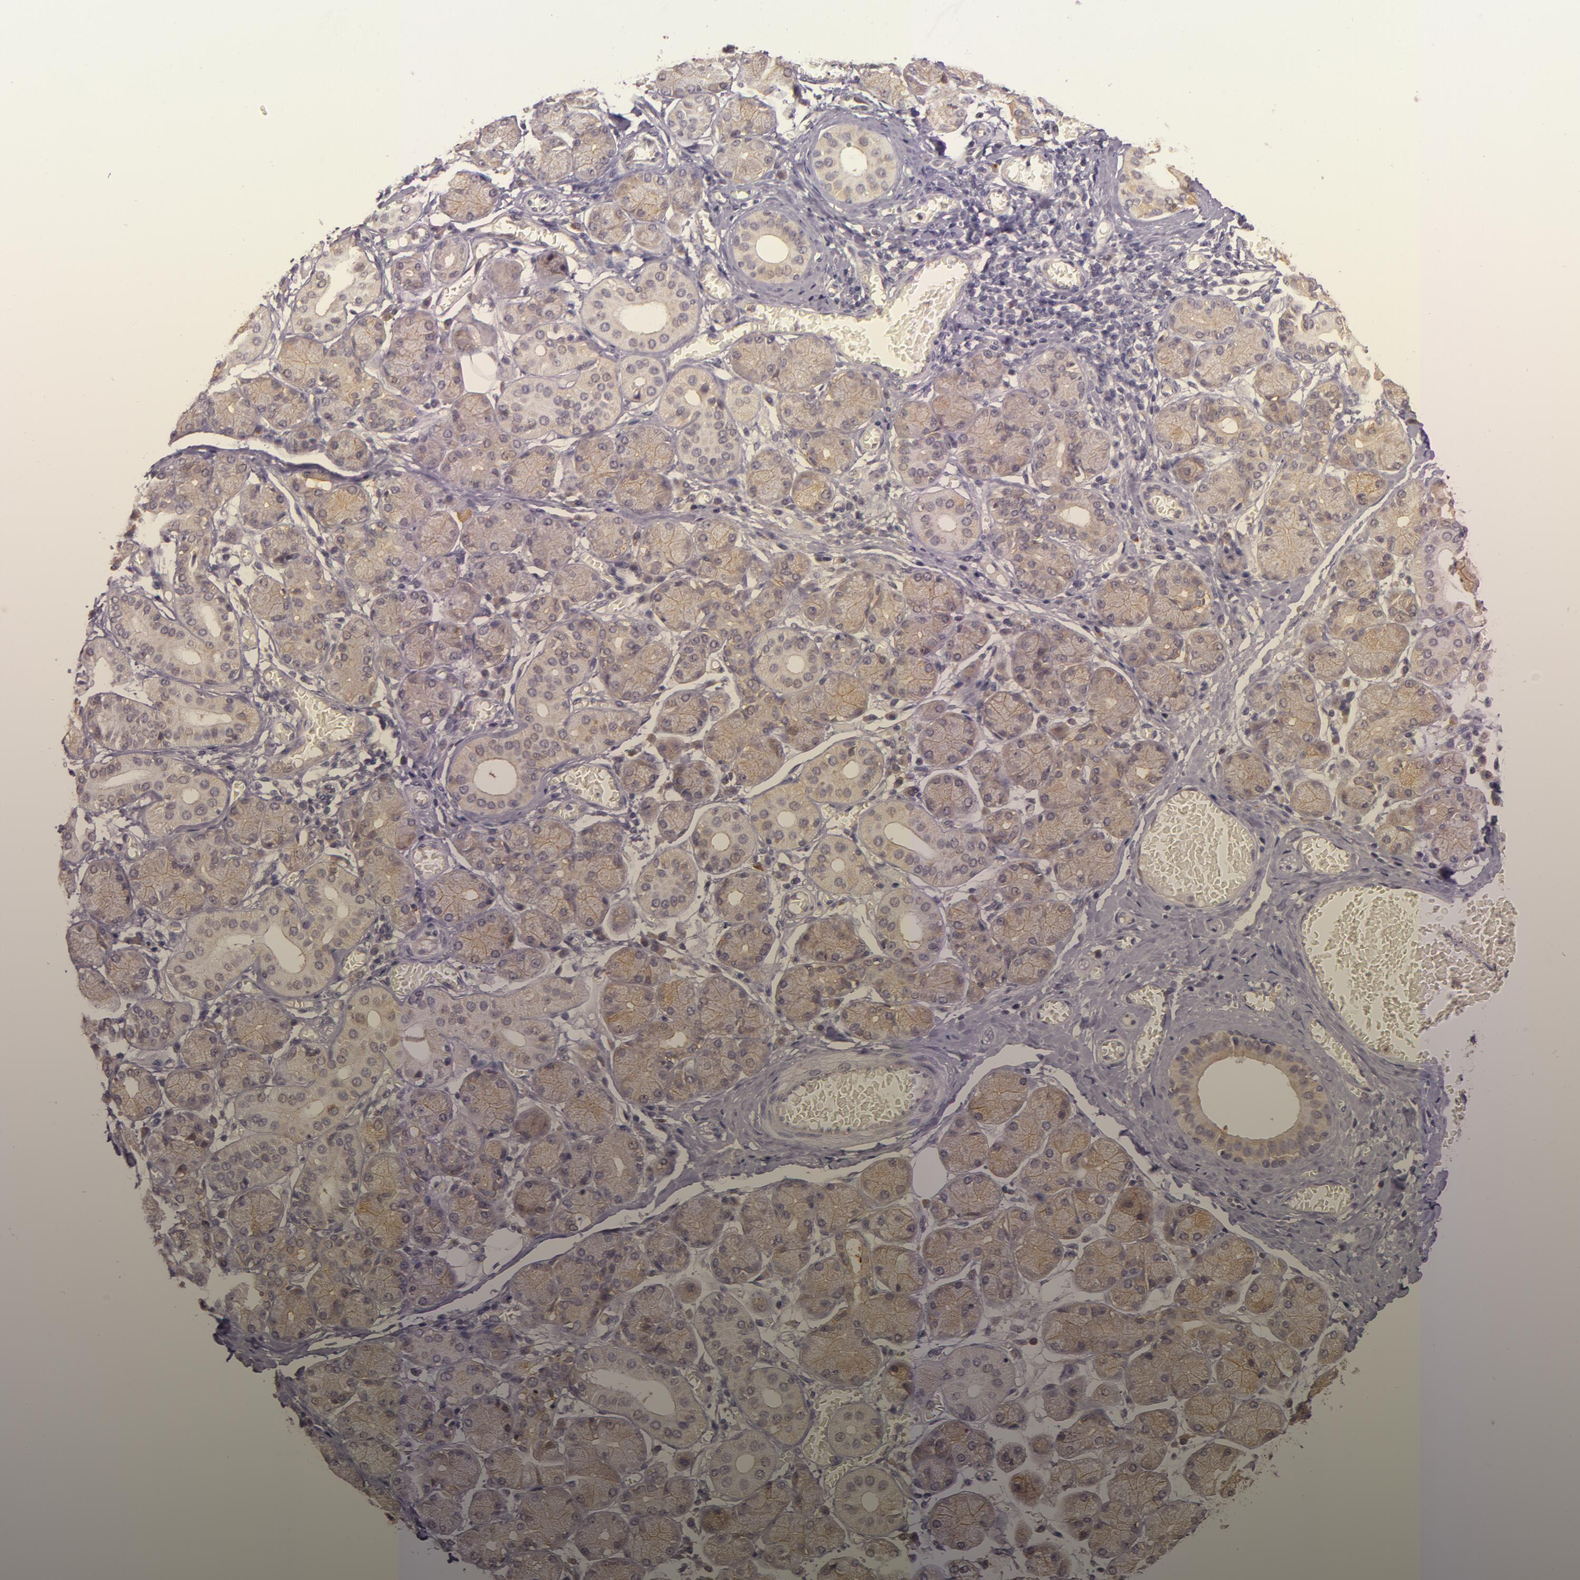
{"staining": {"intensity": "weak", "quantity": "25%-75%", "location": "cytoplasmic/membranous"}, "tissue": "salivary gland", "cell_type": "Glandular cells", "image_type": "normal", "snomed": [{"axis": "morphology", "description": "Normal tissue, NOS"}, {"axis": "topography", "description": "Salivary gland"}], "caption": "This is a histology image of immunohistochemistry (IHC) staining of benign salivary gland, which shows weak staining in the cytoplasmic/membranous of glandular cells.", "gene": "ARMH4", "patient": {"sex": "female", "age": 24}}